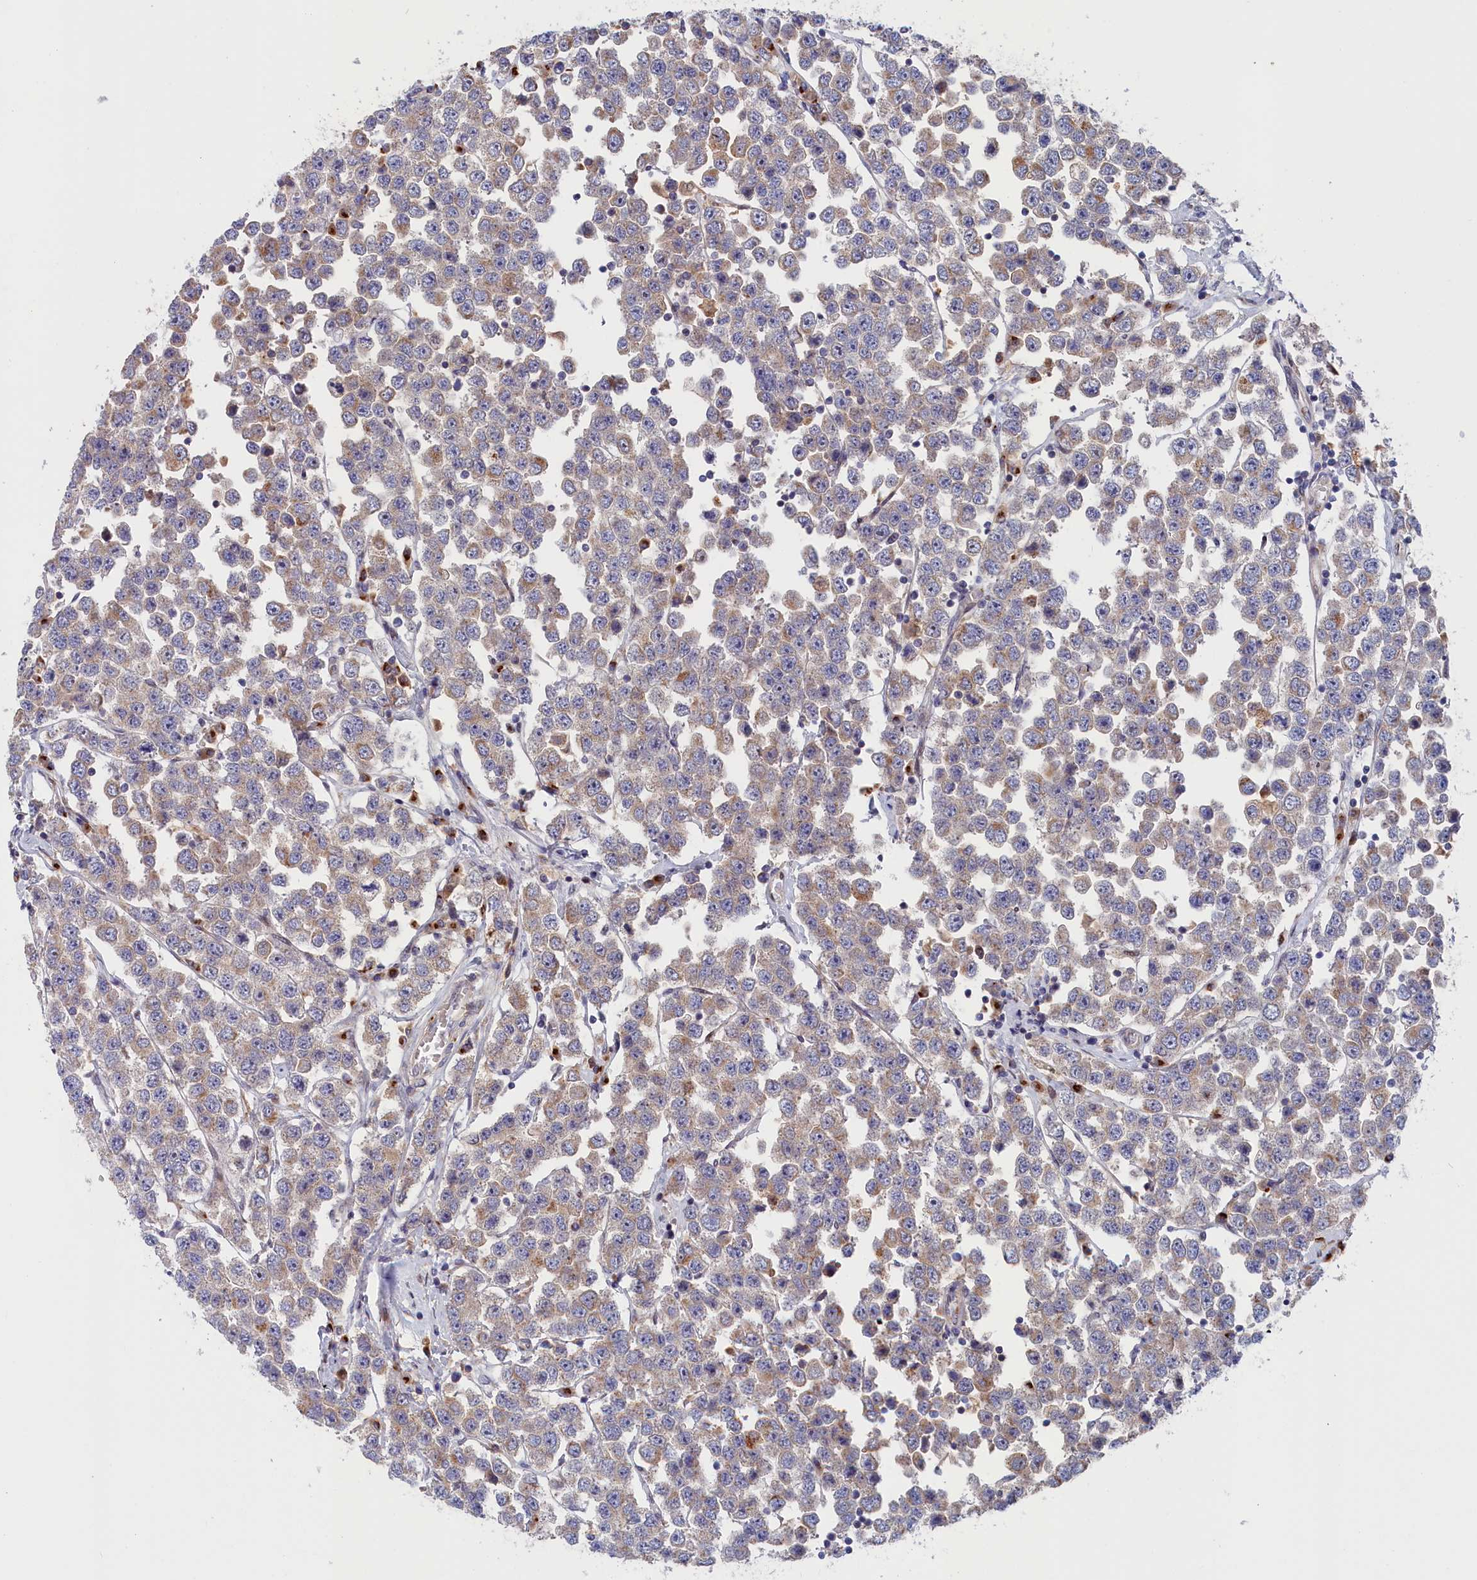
{"staining": {"intensity": "weak", "quantity": "25%-75%", "location": "cytoplasmic/membranous"}, "tissue": "testis cancer", "cell_type": "Tumor cells", "image_type": "cancer", "snomed": [{"axis": "morphology", "description": "Seminoma, NOS"}, {"axis": "topography", "description": "Testis"}], "caption": "Brown immunohistochemical staining in human testis cancer (seminoma) exhibits weak cytoplasmic/membranous positivity in approximately 25%-75% of tumor cells. The staining is performed using DAB brown chromogen to label protein expression. The nuclei are counter-stained blue using hematoxylin.", "gene": "CHST12", "patient": {"sex": "male", "age": 28}}